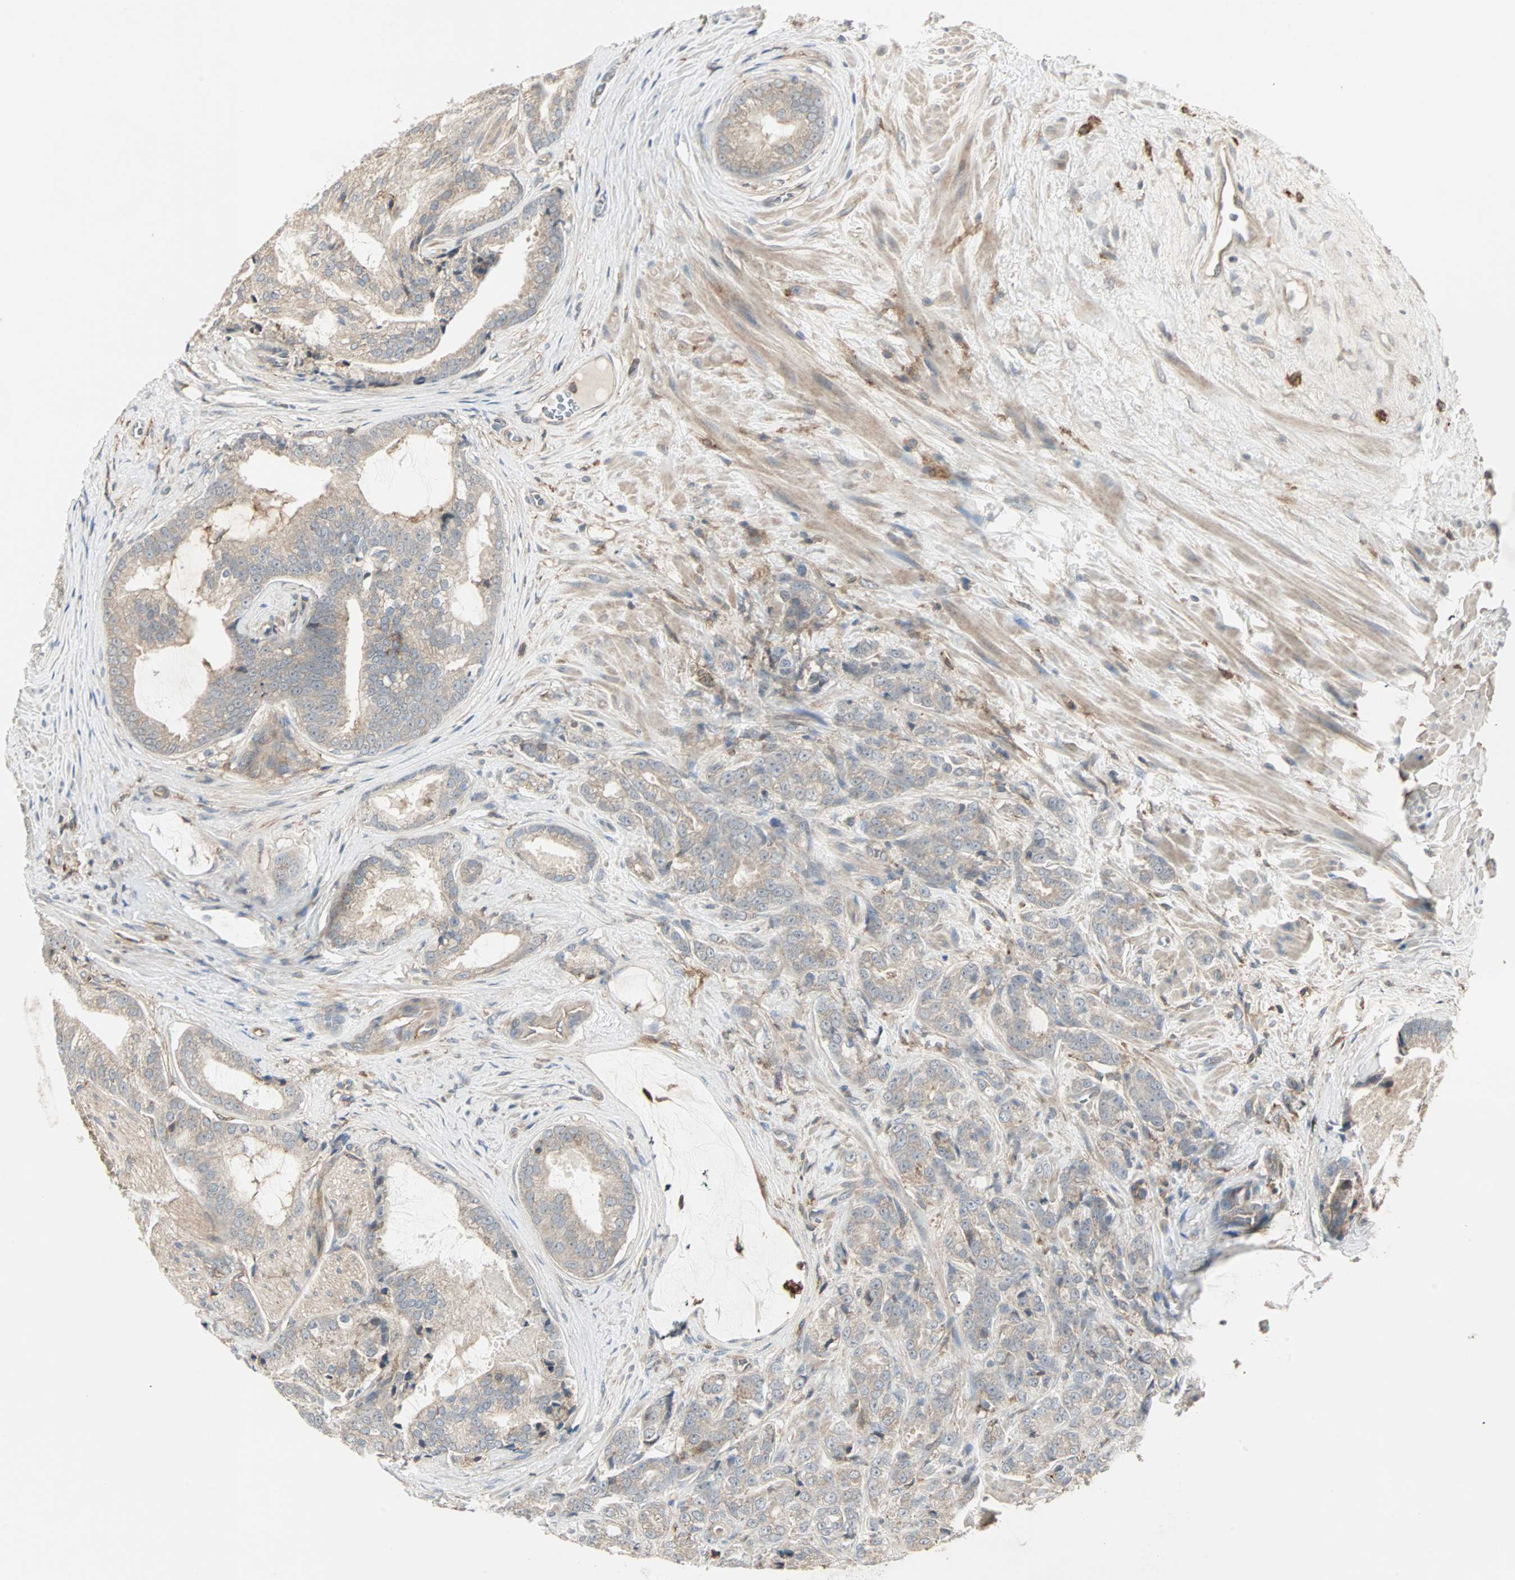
{"staining": {"intensity": "weak", "quantity": ">75%", "location": "cytoplasmic/membranous"}, "tissue": "prostate cancer", "cell_type": "Tumor cells", "image_type": "cancer", "snomed": [{"axis": "morphology", "description": "Adenocarcinoma, Low grade"}, {"axis": "topography", "description": "Prostate"}], "caption": "Immunohistochemical staining of prostate adenocarcinoma (low-grade) shows low levels of weak cytoplasmic/membranous staining in about >75% of tumor cells. Immunohistochemistry (ihc) stains the protein of interest in brown and the nuclei are stained blue.", "gene": "GNAI2", "patient": {"sex": "male", "age": 58}}